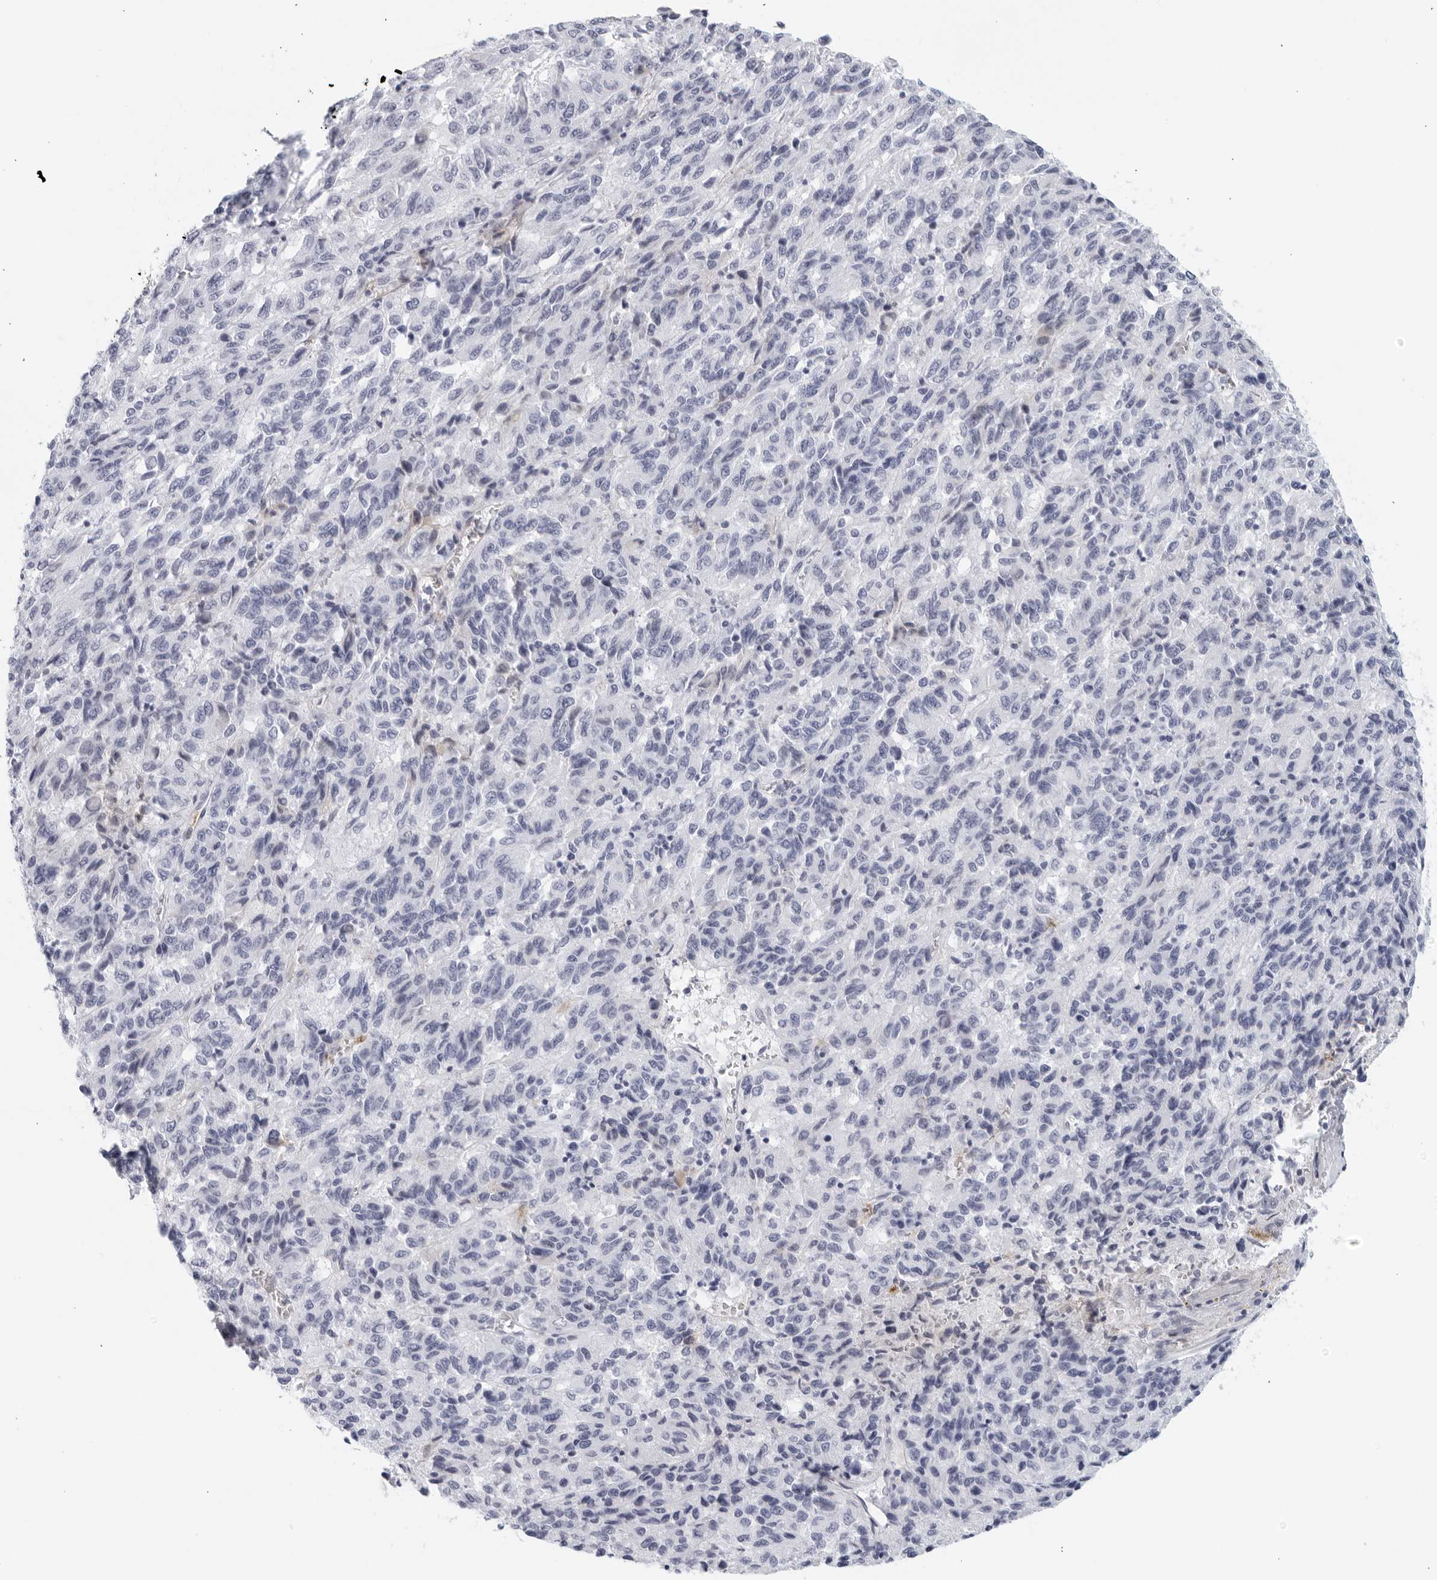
{"staining": {"intensity": "negative", "quantity": "none", "location": "none"}, "tissue": "melanoma", "cell_type": "Tumor cells", "image_type": "cancer", "snomed": [{"axis": "morphology", "description": "Malignant melanoma, Metastatic site"}, {"axis": "topography", "description": "Lung"}], "caption": "Tumor cells show no significant protein positivity in malignant melanoma (metastatic site). (DAB immunohistochemistry (IHC), high magnification).", "gene": "FGG", "patient": {"sex": "male", "age": 64}}